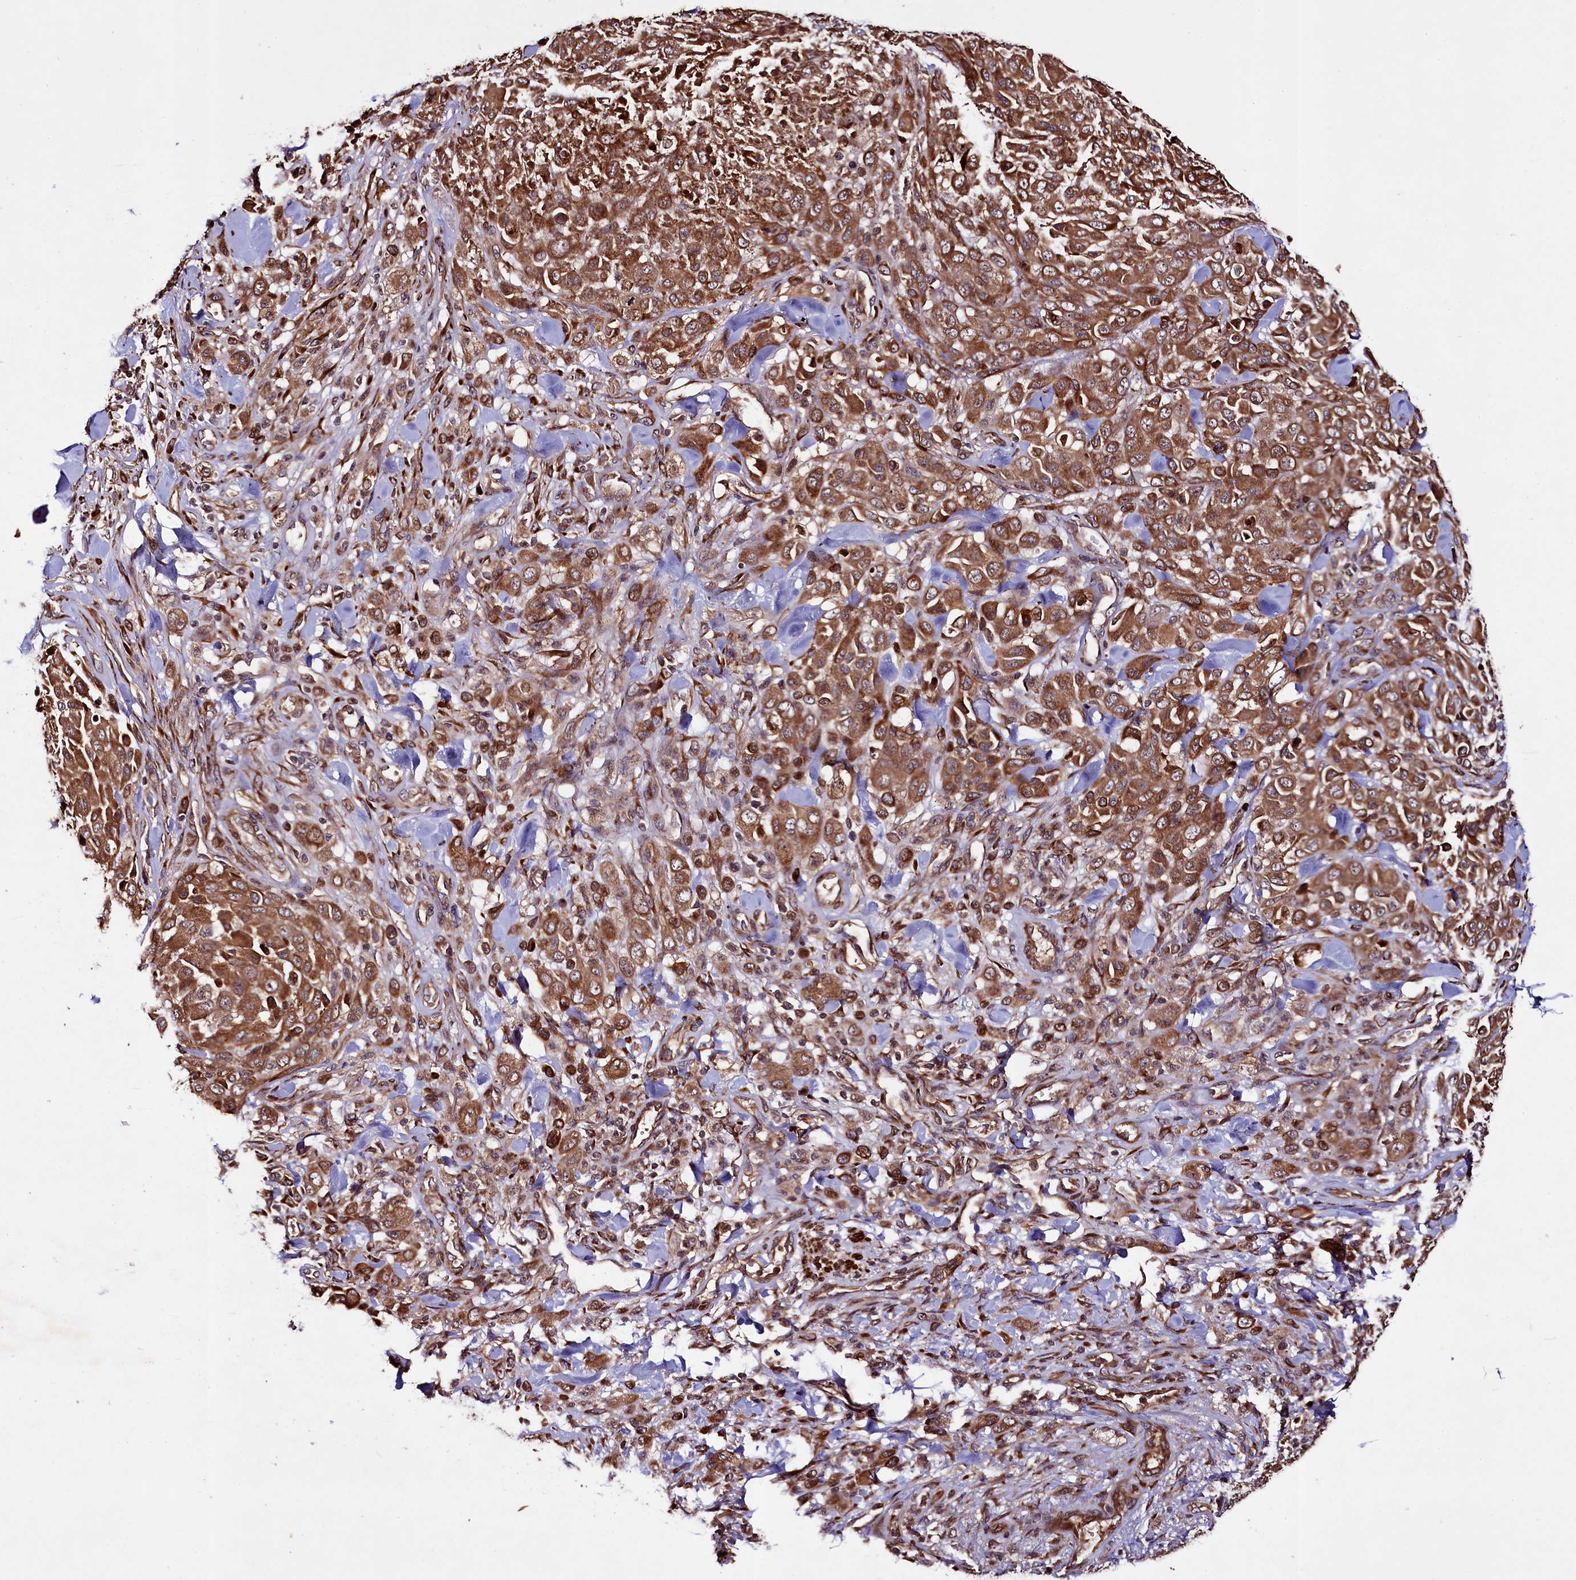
{"staining": {"intensity": "moderate", "quantity": ">75%", "location": "cytoplasmic/membranous"}, "tissue": "melanoma", "cell_type": "Tumor cells", "image_type": "cancer", "snomed": [{"axis": "morphology", "description": "Malignant melanoma, Metastatic site"}, {"axis": "topography", "description": "Skin"}], "caption": "An IHC image of neoplastic tissue is shown. Protein staining in brown shows moderate cytoplasmic/membranous positivity in malignant melanoma (metastatic site) within tumor cells. The staining is performed using DAB brown chromogen to label protein expression. The nuclei are counter-stained blue using hematoxylin.", "gene": "CCDC102A", "patient": {"sex": "female", "age": 81}}